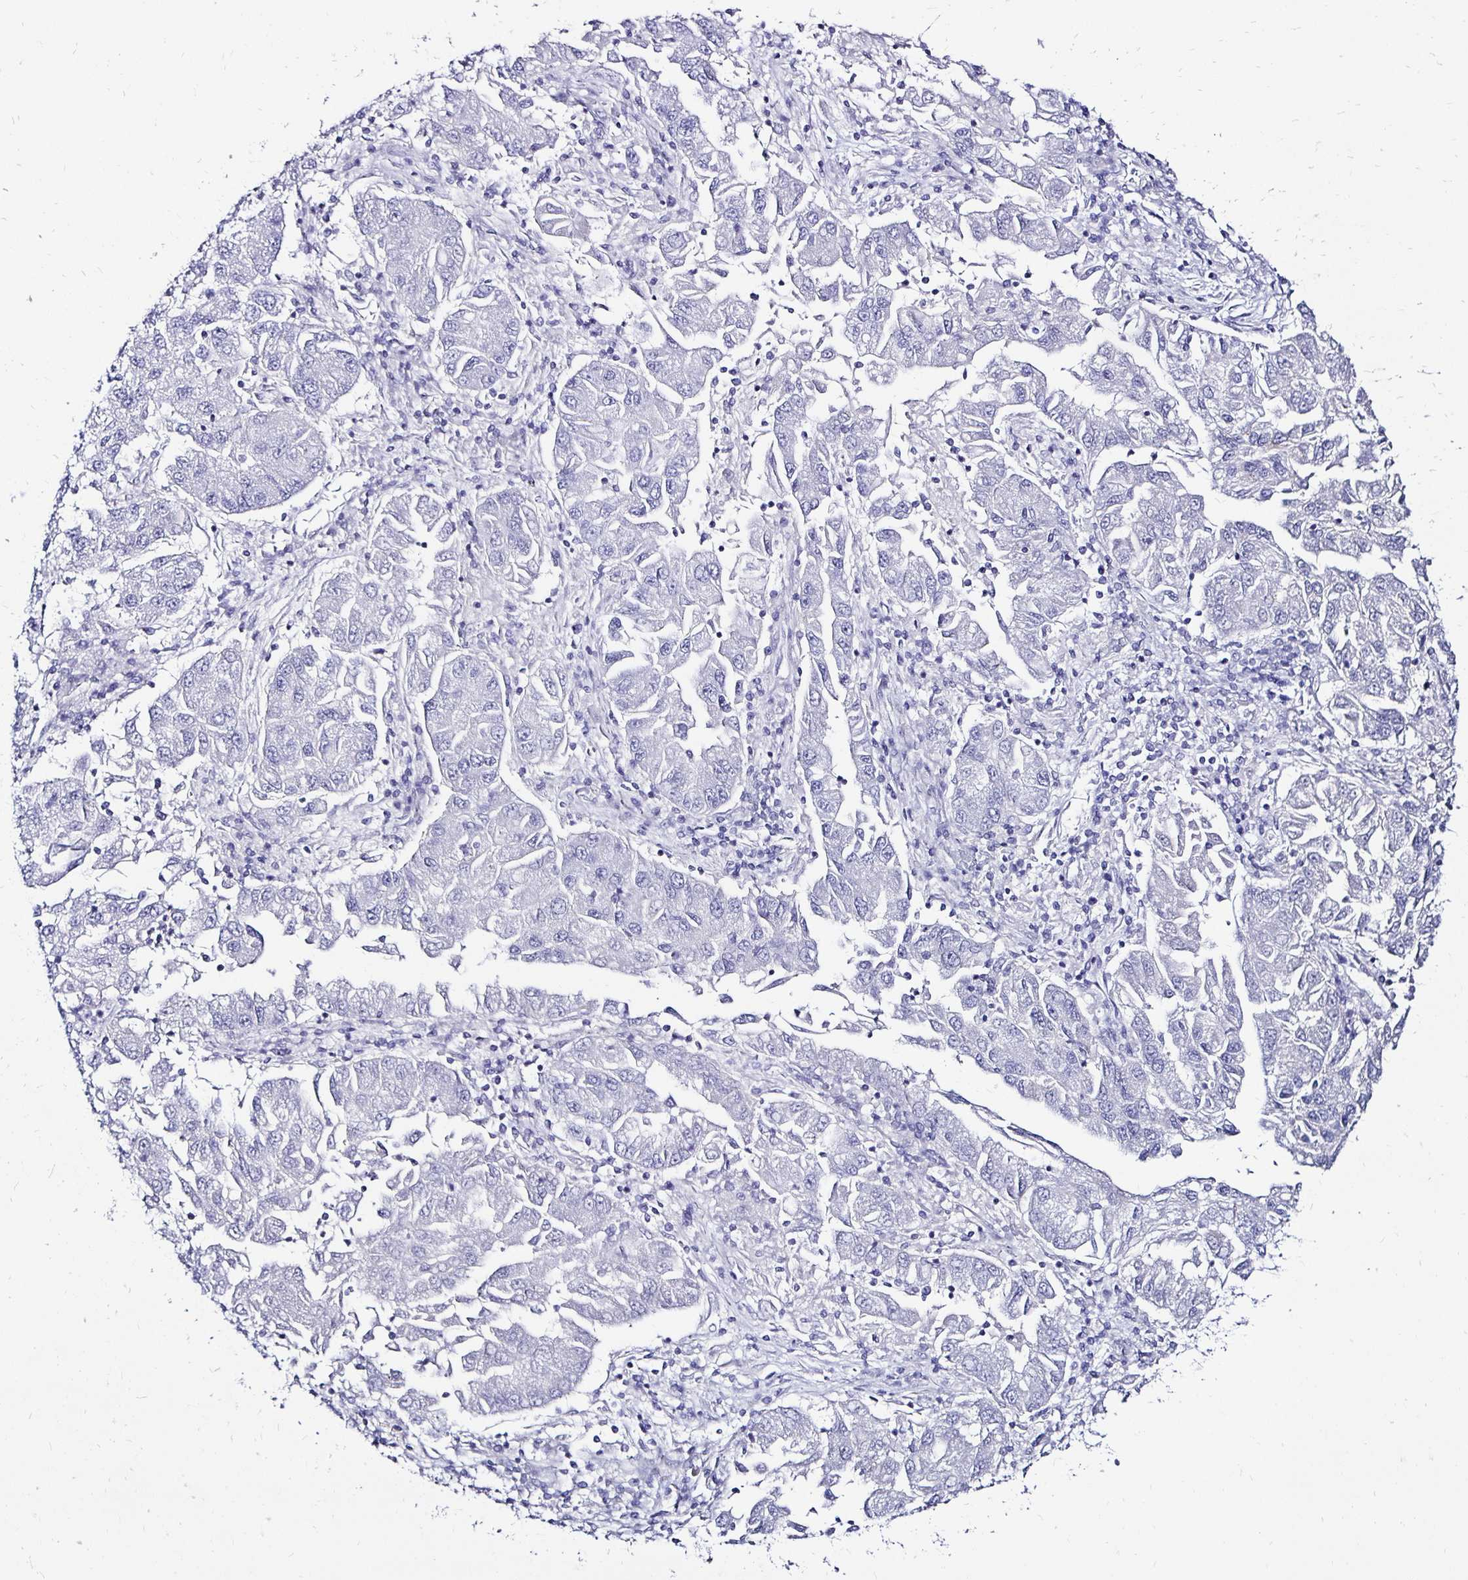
{"staining": {"intensity": "negative", "quantity": "none", "location": "none"}, "tissue": "lung cancer", "cell_type": "Tumor cells", "image_type": "cancer", "snomed": [{"axis": "morphology", "description": "Adenocarcinoma, NOS"}, {"axis": "morphology", "description": "Adenocarcinoma primary or metastatic"}, {"axis": "topography", "description": "Lung"}], "caption": "The immunohistochemistry (IHC) micrograph has no significant positivity in tumor cells of lung cancer tissue.", "gene": "KCNT1", "patient": {"sex": "male", "age": 74}}